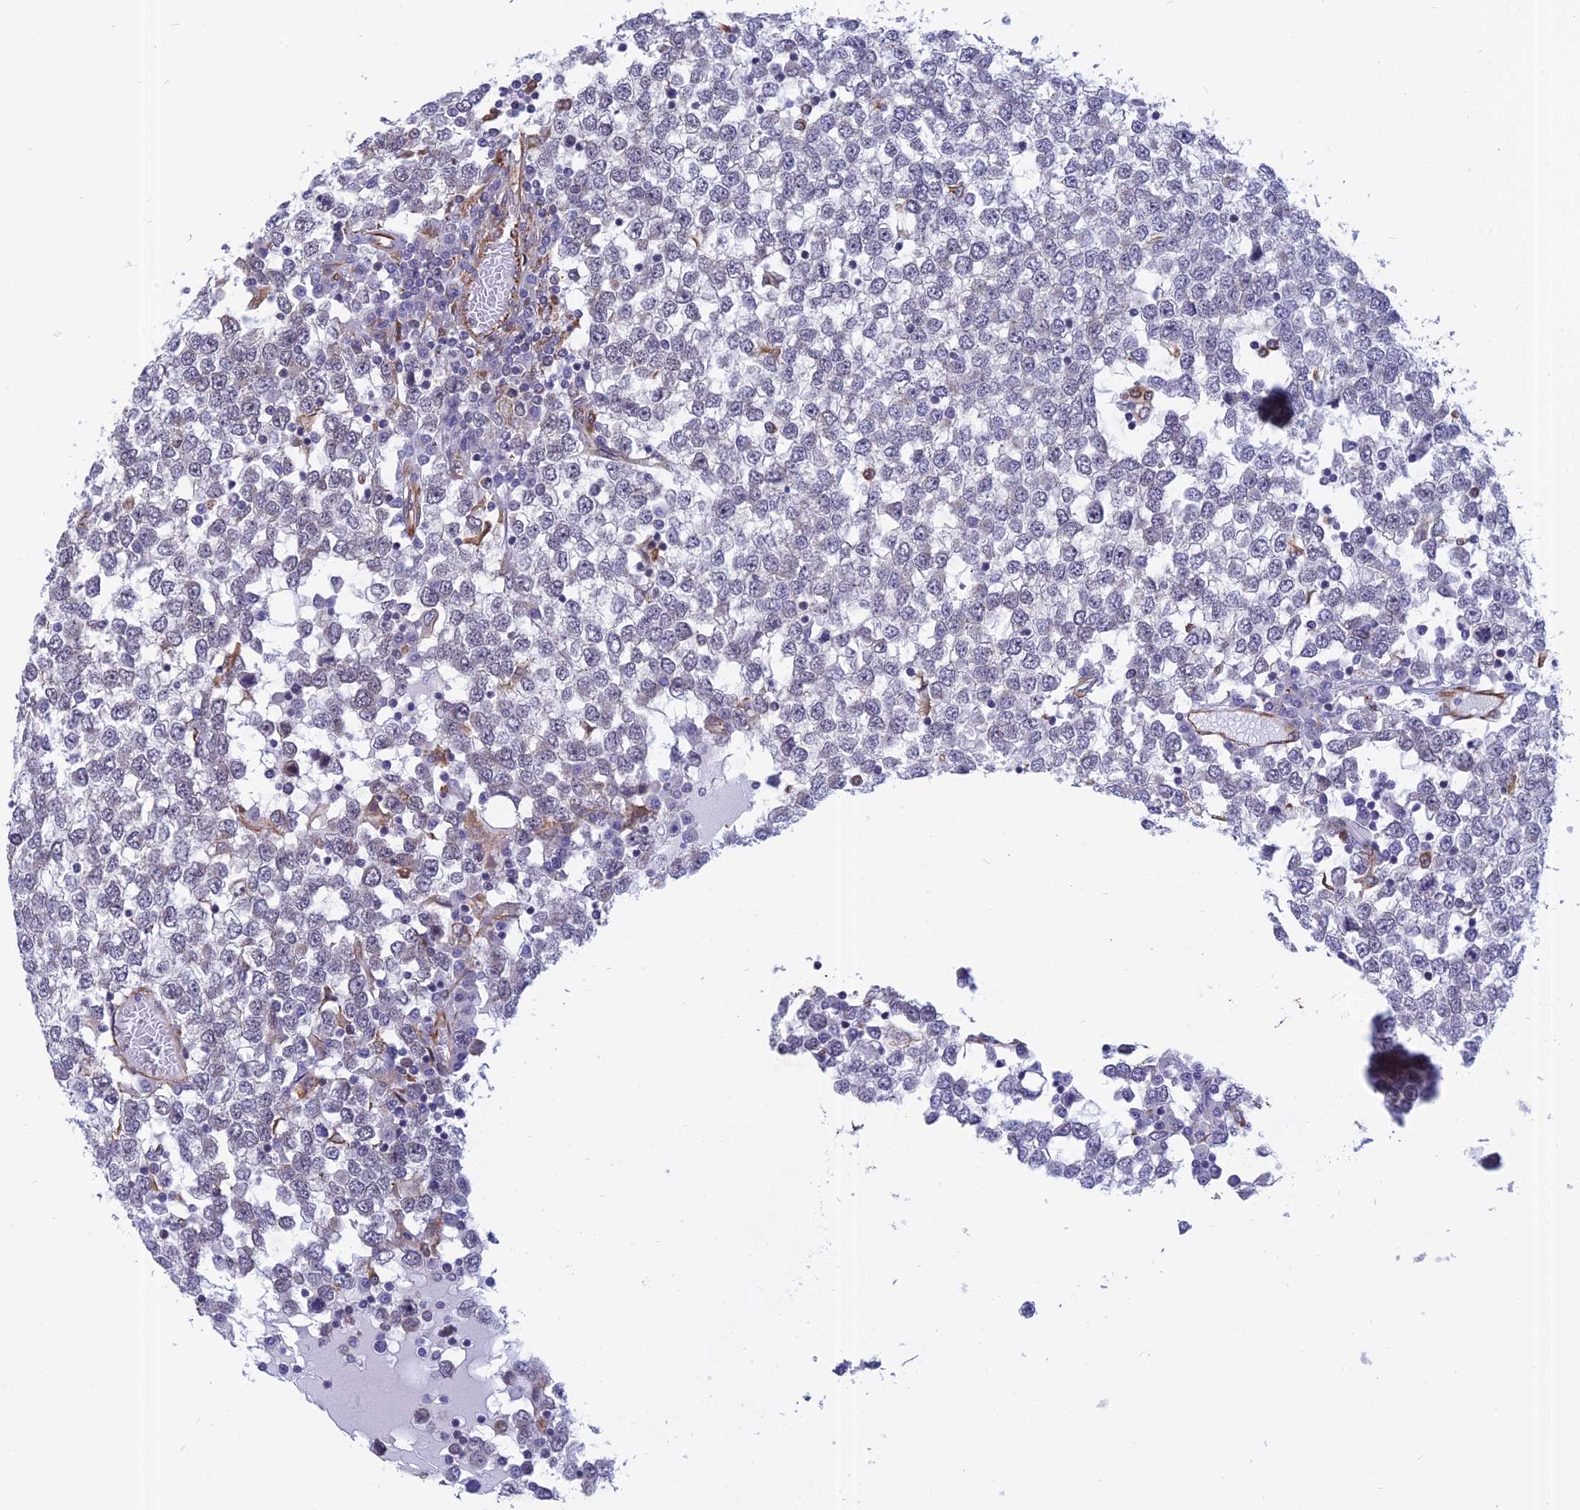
{"staining": {"intensity": "weak", "quantity": "<25%", "location": "nuclear"}, "tissue": "testis cancer", "cell_type": "Tumor cells", "image_type": "cancer", "snomed": [{"axis": "morphology", "description": "Seminoma, NOS"}, {"axis": "topography", "description": "Testis"}], "caption": "A histopathology image of human testis seminoma is negative for staining in tumor cells. (DAB immunohistochemistry with hematoxylin counter stain).", "gene": "PAGR1", "patient": {"sex": "male", "age": 65}}